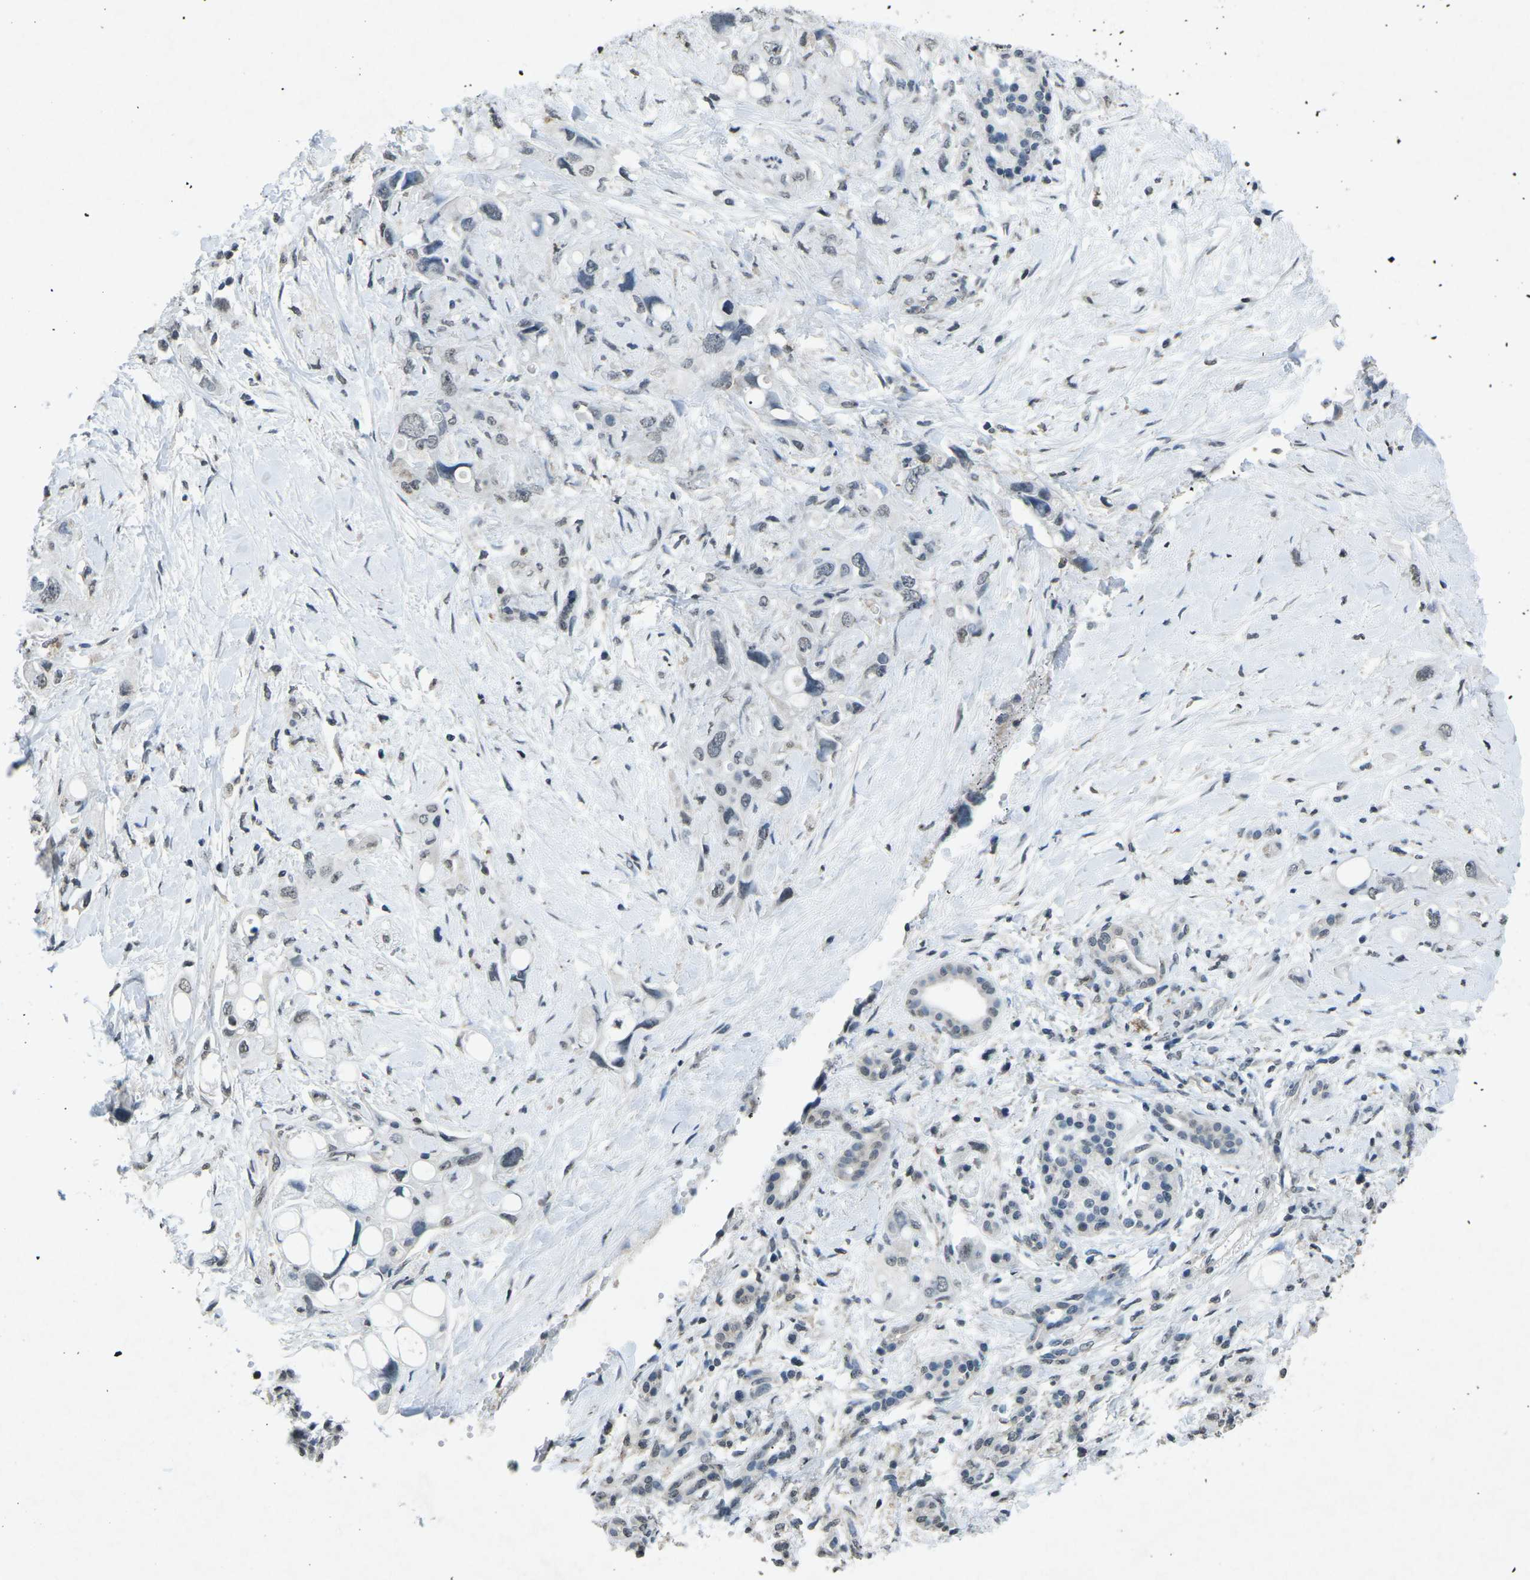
{"staining": {"intensity": "negative", "quantity": "none", "location": "none"}, "tissue": "pancreatic cancer", "cell_type": "Tumor cells", "image_type": "cancer", "snomed": [{"axis": "morphology", "description": "Adenocarcinoma, NOS"}, {"axis": "topography", "description": "Pancreas"}], "caption": "High power microscopy photomicrograph of an immunohistochemistry (IHC) micrograph of adenocarcinoma (pancreatic), revealing no significant staining in tumor cells.", "gene": "TFR2", "patient": {"sex": "female", "age": 56}}